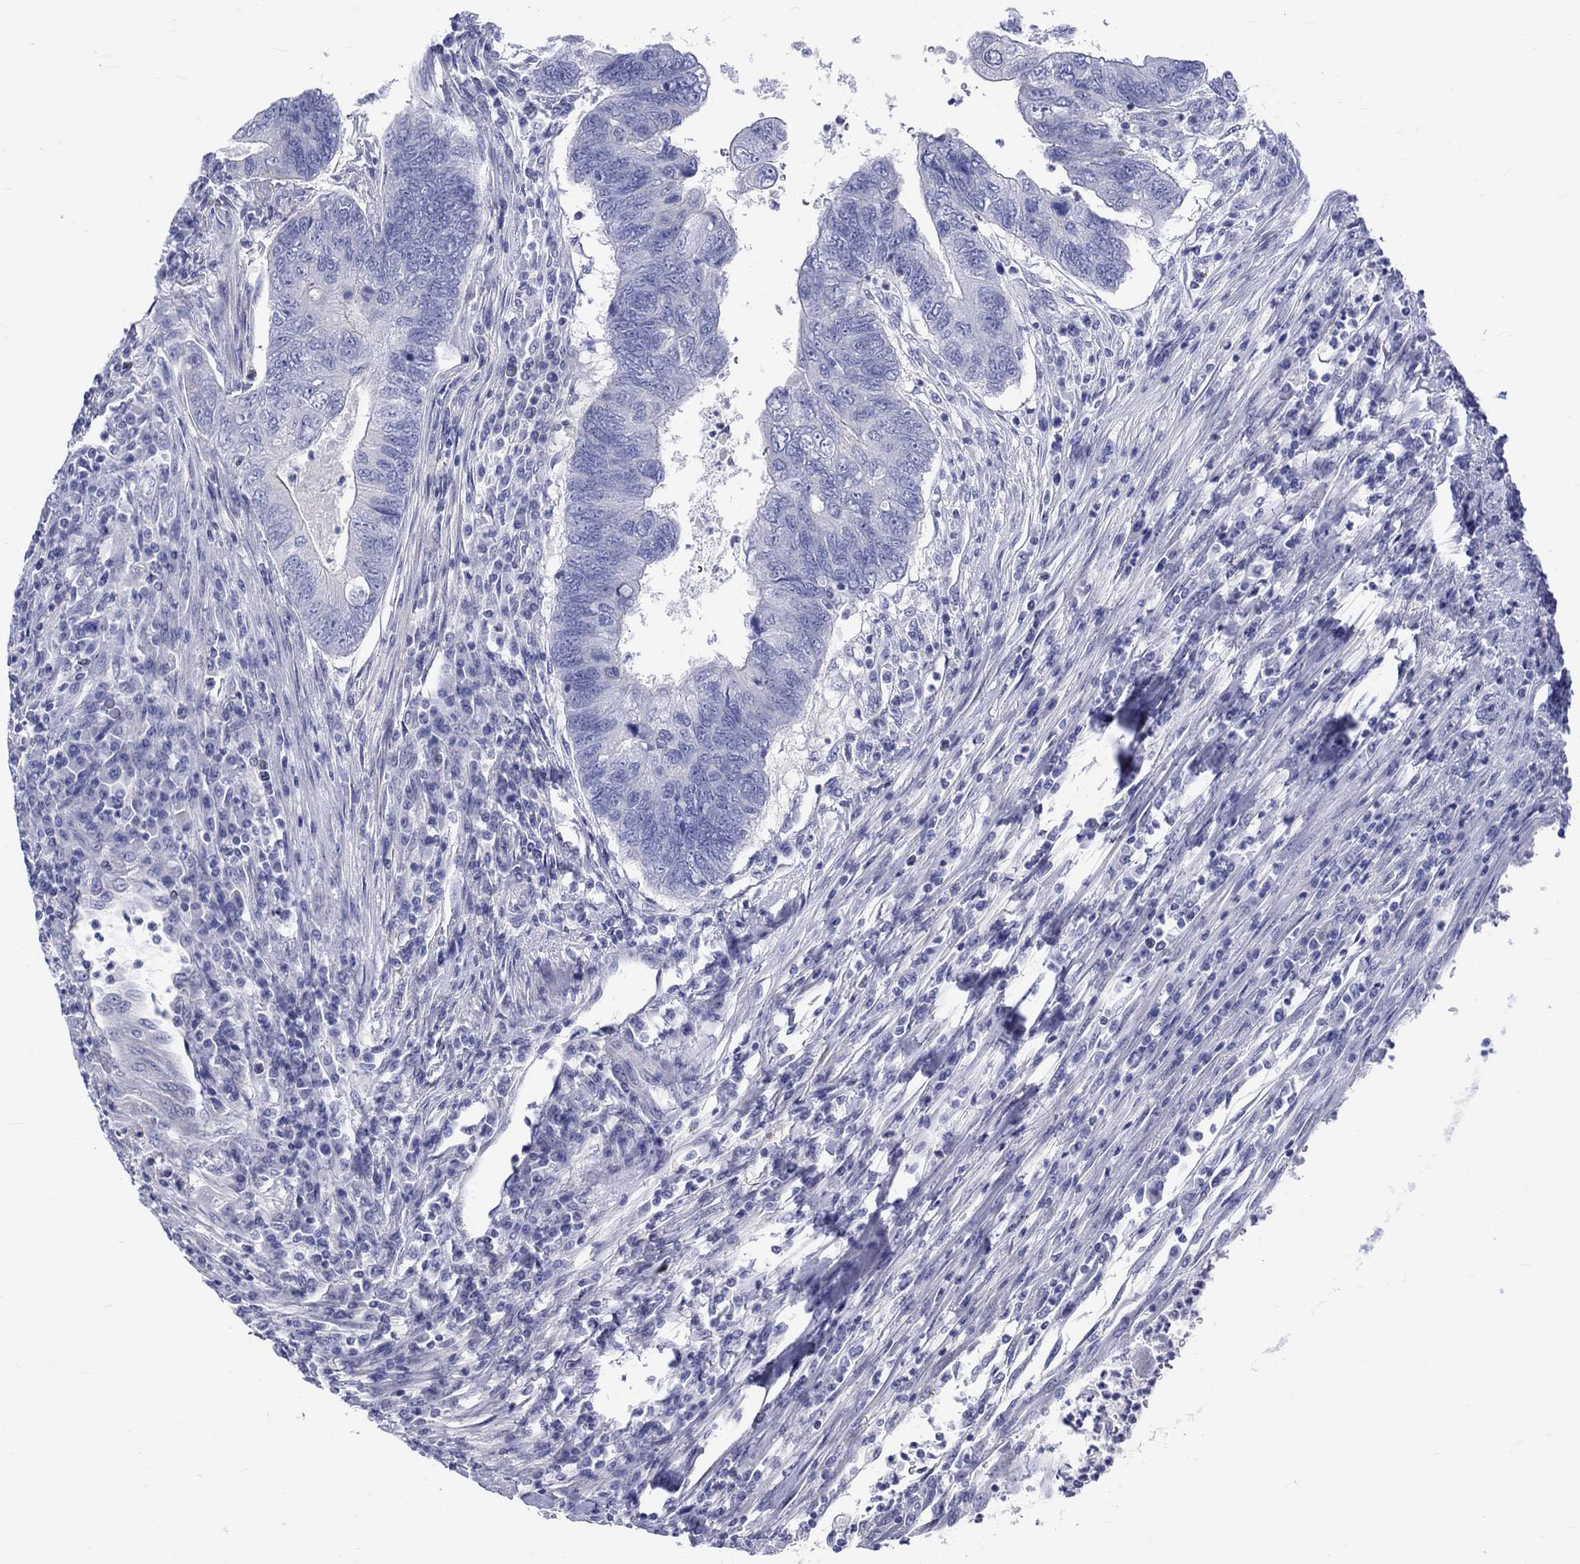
{"staining": {"intensity": "negative", "quantity": "none", "location": "none"}, "tissue": "colorectal cancer", "cell_type": "Tumor cells", "image_type": "cancer", "snomed": [{"axis": "morphology", "description": "Adenocarcinoma, NOS"}, {"axis": "topography", "description": "Colon"}], "caption": "Human colorectal cancer stained for a protein using immunohistochemistry (IHC) displays no positivity in tumor cells.", "gene": "SH2D7", "patient": {"sex": "female", "age": 67}}